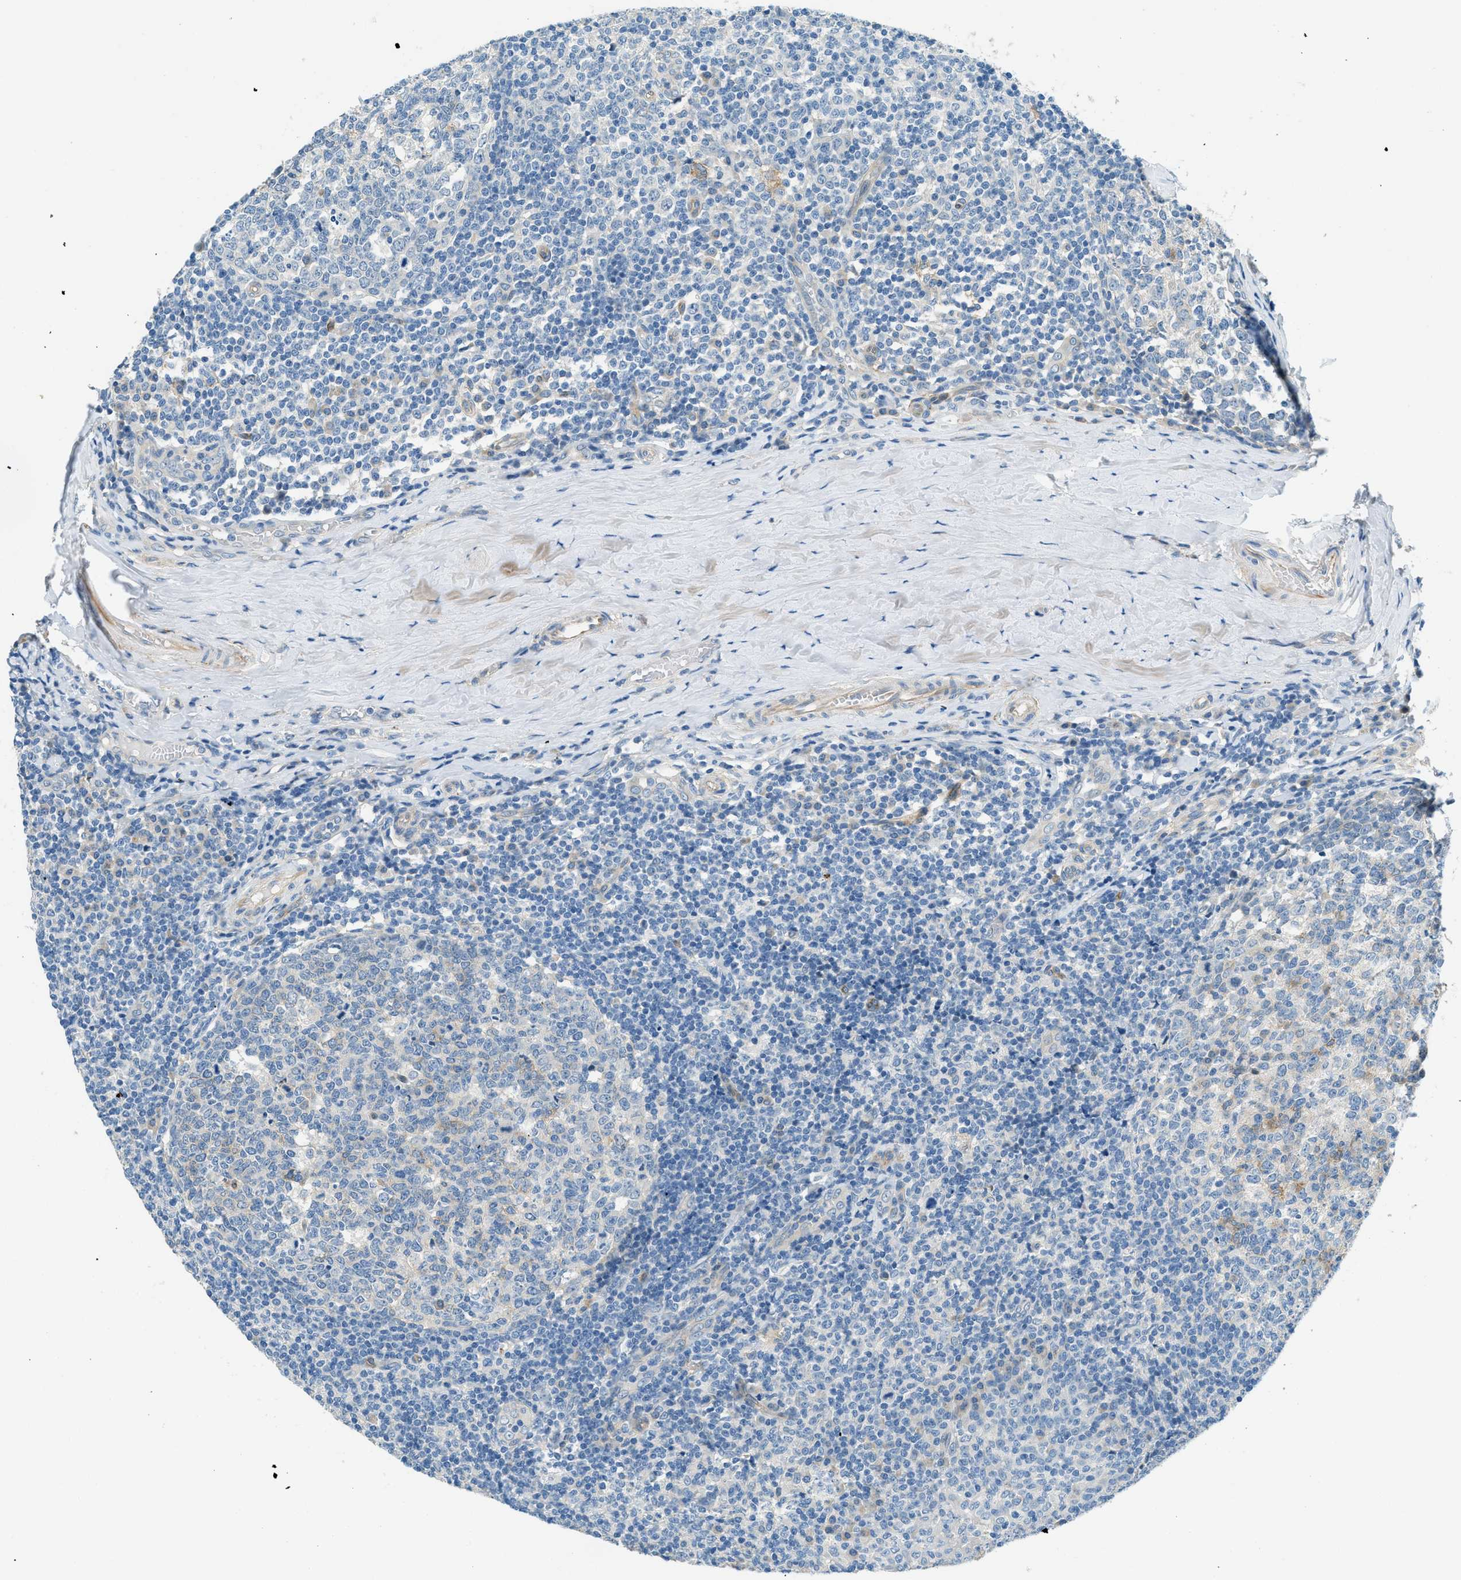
{"staining": {"intensity": "negative", "quantity": "none", "location": "none"}, "tissue": "tonsil", "cell_type": "Germinal center cells", "image_type": "normal", "snomed": [{"axis": "morphology", "description": "Normal tissue, NOS"}, {"axis": "topography", "description": "Tonsil"}], "caption": "The micrograph reveals no staining of germinal center cells in normal tonsil. The staining is performed using DAB (3,3'-diaminobenzidine) brown chromogen with nuclei counter-stained in using hematoxylin.", "gene": "ZNF367", "patient": {"sex": "female", "age": 19}}